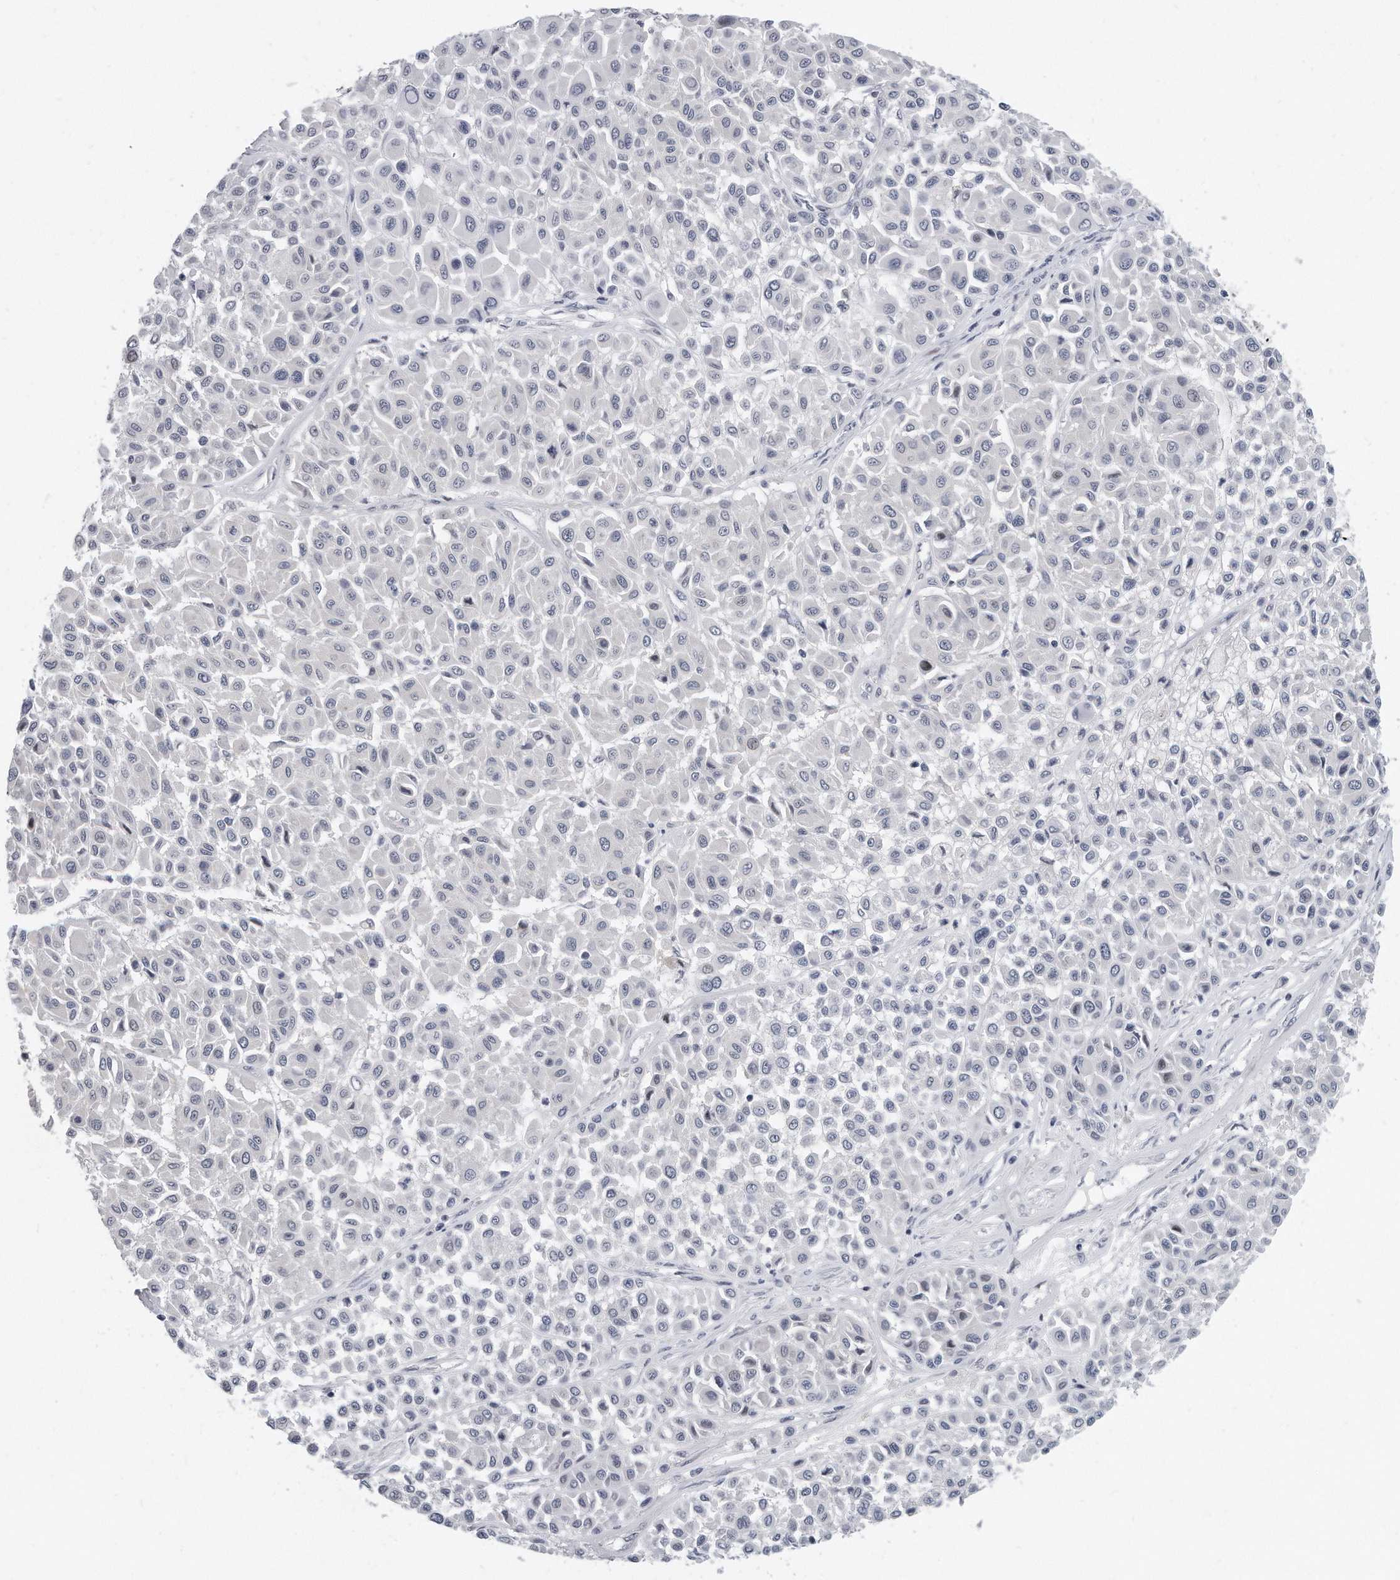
{"staining": {"intensity": "negative", "quantity": "none", "location": "none"}, "tissue": "melanoma", "cell_type": "Tumor cells", "image_type": "cancer", "snomed": [{"axis": "morphology", "description": "Malignant melanoma, Metastatic site"}, {"axis": "topography", "description": "Soft tissue"}], "caption": "Tumor cells are negative for brown protein staining in malignant melanoma (metastatic site).", "gene": "TFCP2L1", "patient": {"sex": "male", "age": 41}}